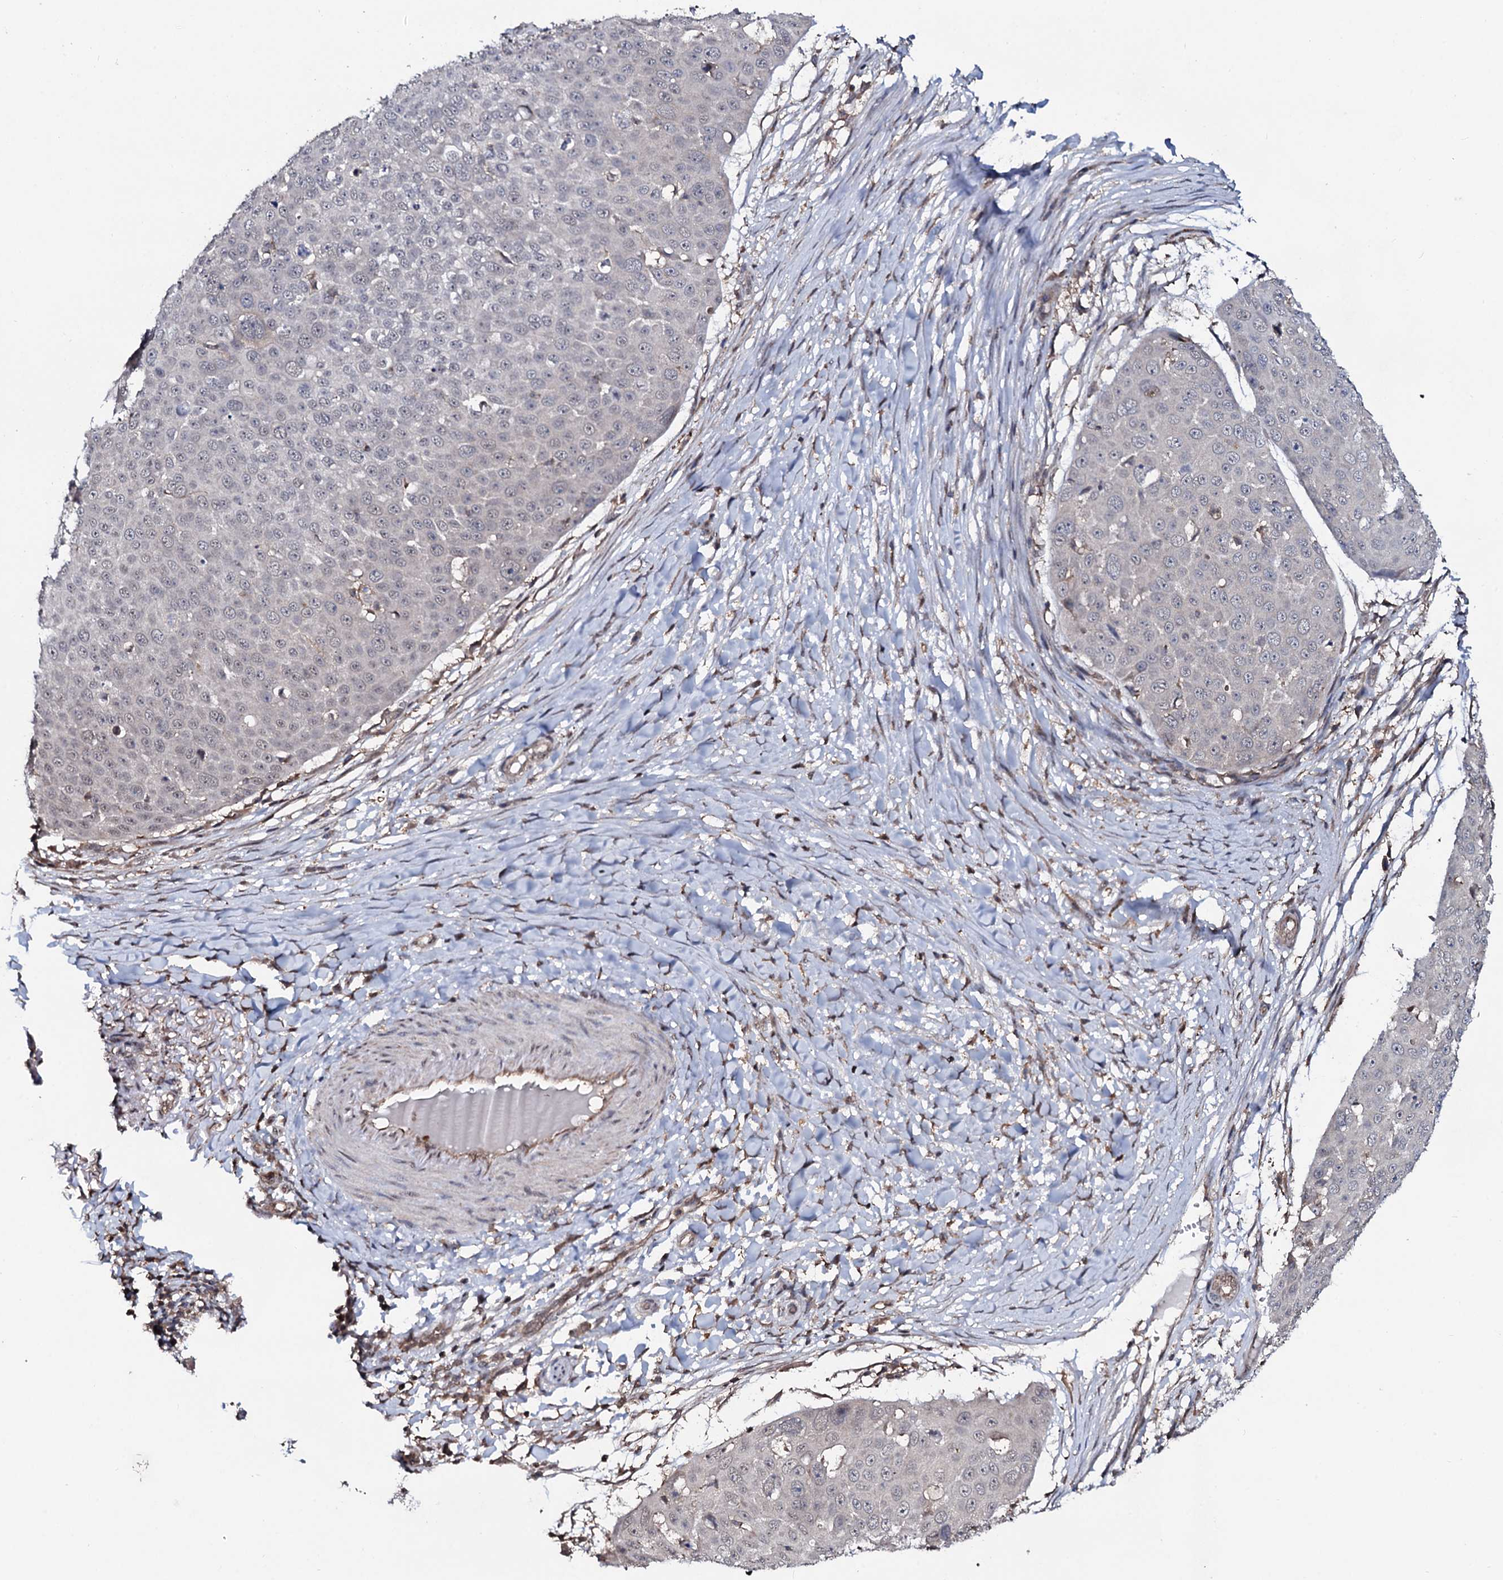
{"staining": {"intensity": "negative", "quantity": "none", "location": "none"}, "tissue": "skin cancer", "cell_type": "Tumor cells", "image_type": "cancer", "snomed": [{"axis": "morphology", "description": "Squamous cell carcinoma, NOS"}, {"axis": "topography", "description": "Skin"}], "caption": "This is an immunohistochemistry photomicrograph of human squamous cell carcinoma (skin). There is no positivity in tumor cells.", "gene": "COG6", "patient": {"sex": "male", "age": 71}}